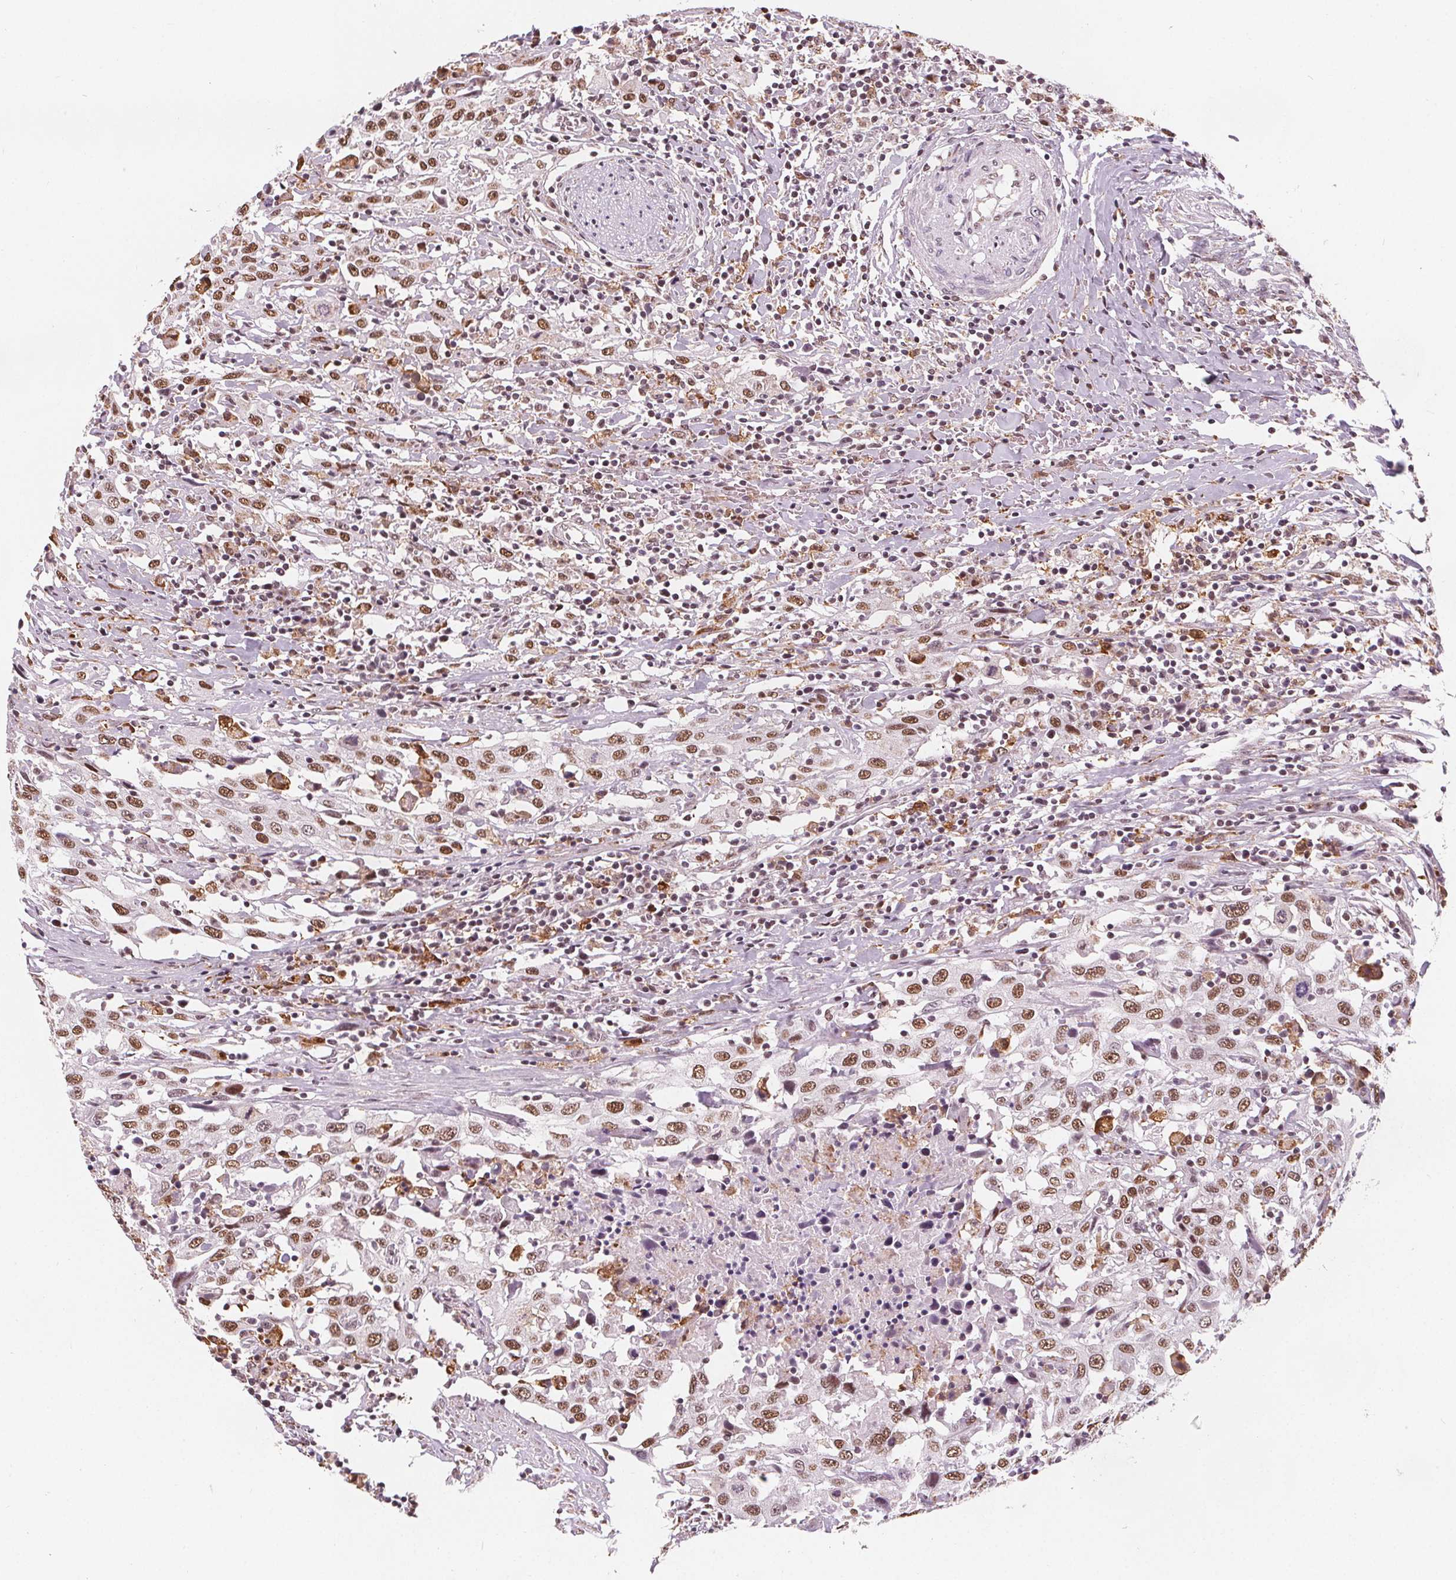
{"staining": {"intensity": "moderate", "quantity": ">75%", "location": "nuclear"}, "tissue": "urothelial cancer", "cell_type": "Tumor cells", "image_type": "cancer", "snomed": [{"axis": "morphology", "description": "Urothelial carcinoma, High grade"}, {"axis": "topography", "description": "Urinary bladder"}], "caption": "A micrograph showing moderate nuclear positivity in approximately >75% of tumor cells in urothelial cancer, as visualized by brown immunohistochemical staining.", "gene": "DPM2", "patient": {"sex": "male", "age": 61}}